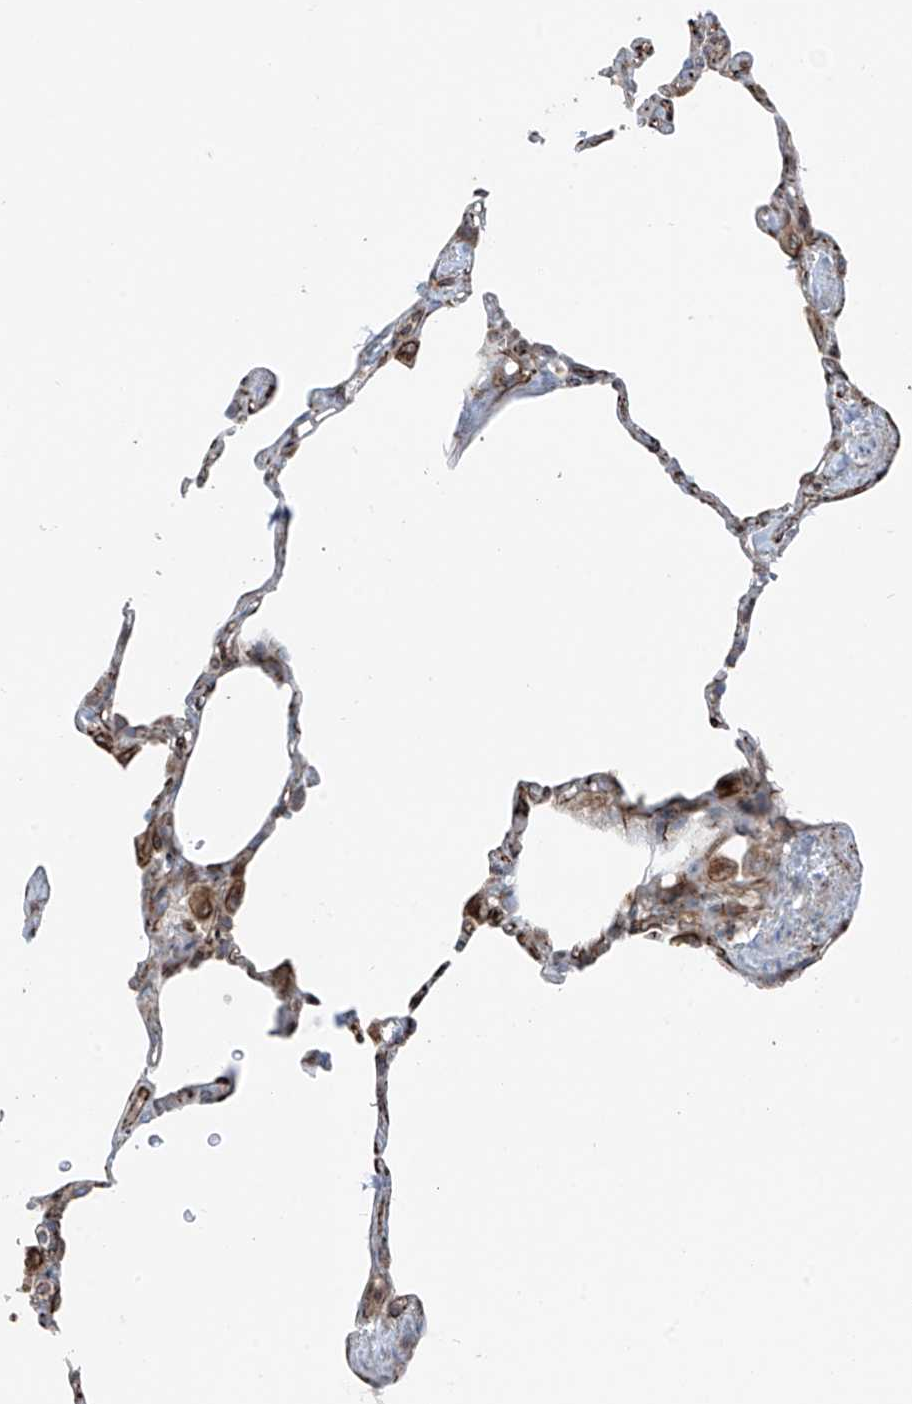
{"staining": {"intensity": "weak", "quantity": "<25%", "location": "cytoplasmic/membranous"}, "tissue": "lung", "cell_type": "Alveolar cells", "image_type": "normal", "snomed": [{"axis": "morphology", "description": "Normal tissue, NOS"}, {"axis": "topography", "description": "Lung"}], "caption": "This is an immunohistochemistry (IHC) image of normal lung. There is no staining in alveolar cells.", "gene": "ERLEC1", "patient": {"sex": "male", "age": 65}}